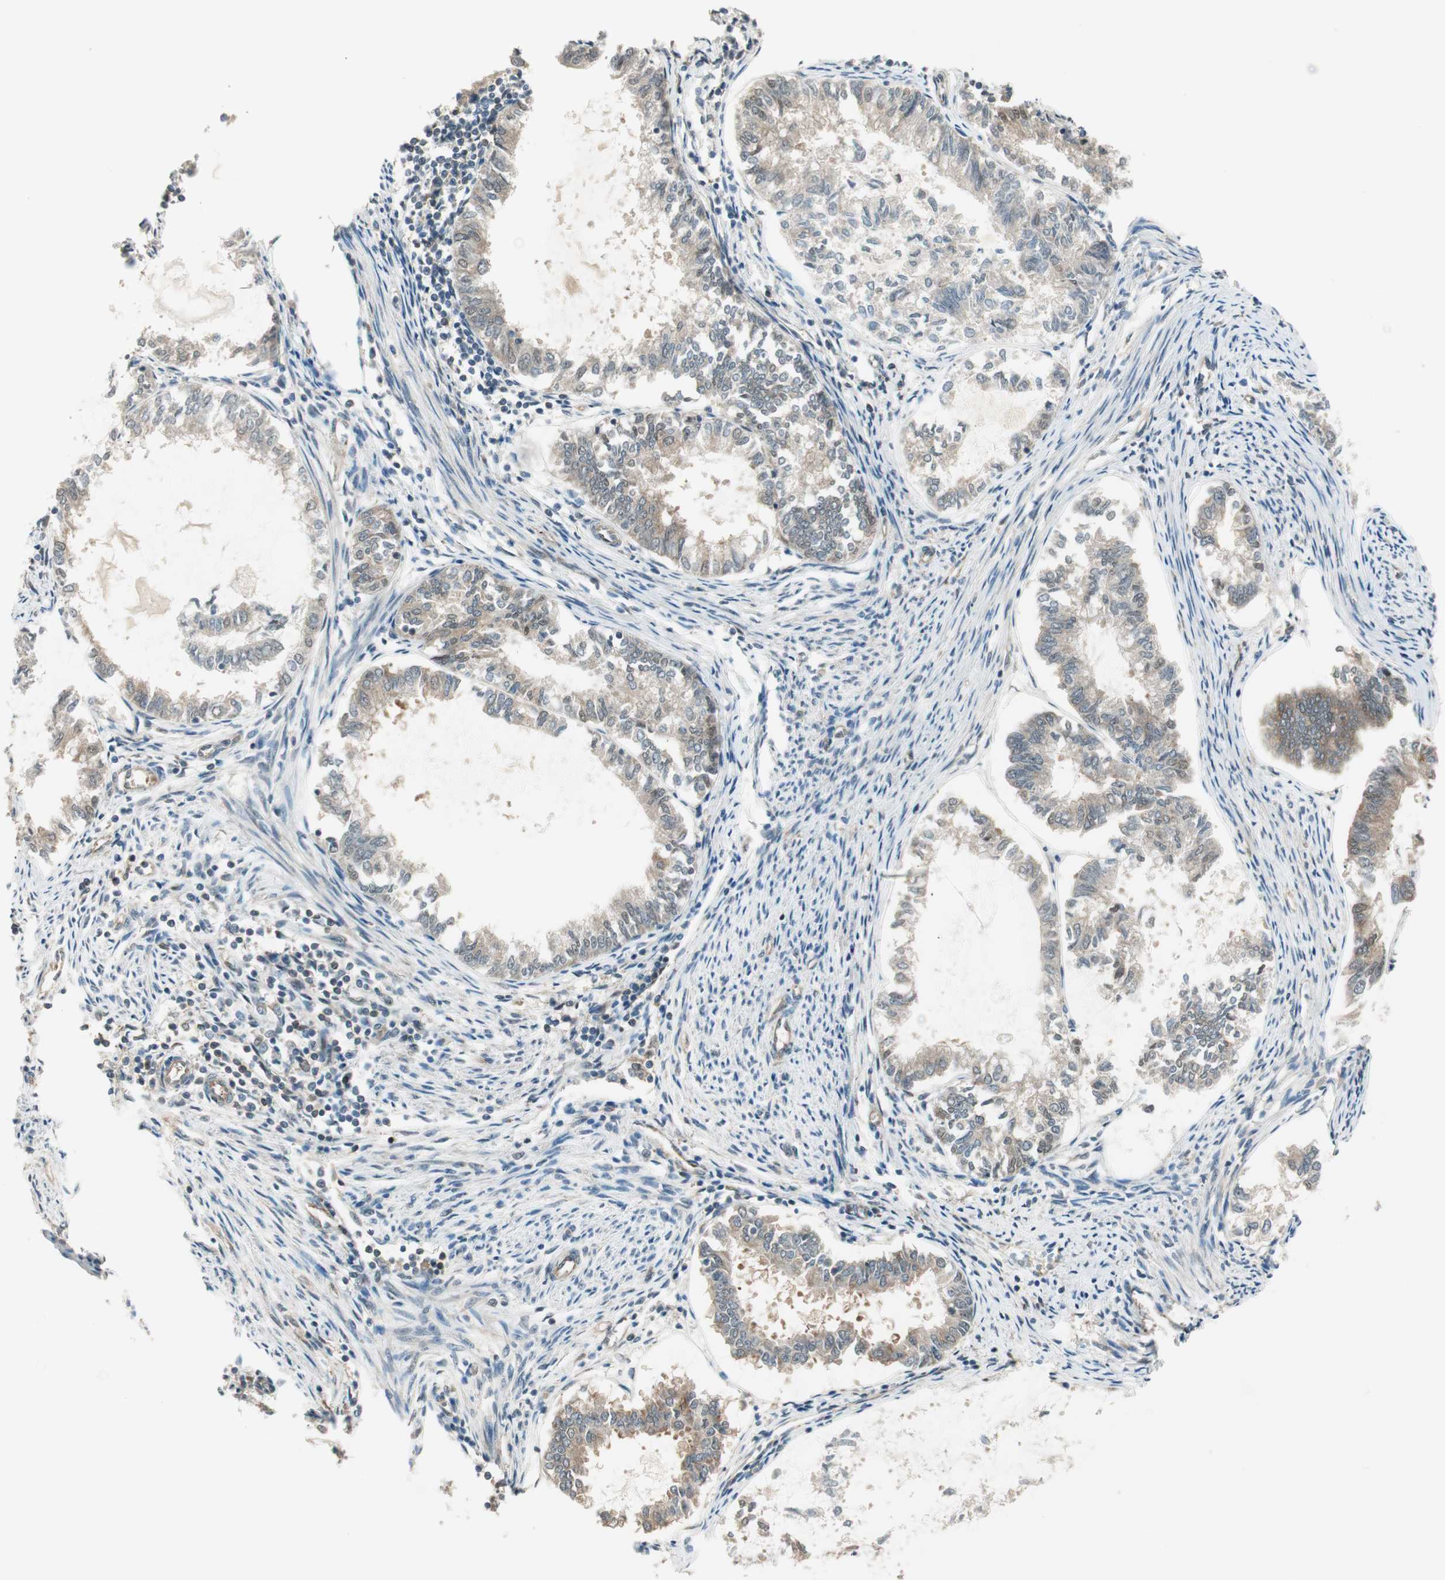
{"staining": {"intensity": "weak", "quantity": ">75%", "location": "cytoplasmic/membranous"}, "tissue": "endometrial cancer", "cell_type": "Tumor cells", "image_type": "cancer", "snomed": [{"axis": "morphology", "description": "Adenocarcinoma, NOS"}, {"axis": "topography", "description": "Endometrium"}], "caption": "Endometrial adenocarcinoma stained with a brown dye shows weak cytoplasmic/membranous positive expression in about >75% of tumor cells.", "gene": "PSMD8", "patient": {"sex": "female", "age": 86}}